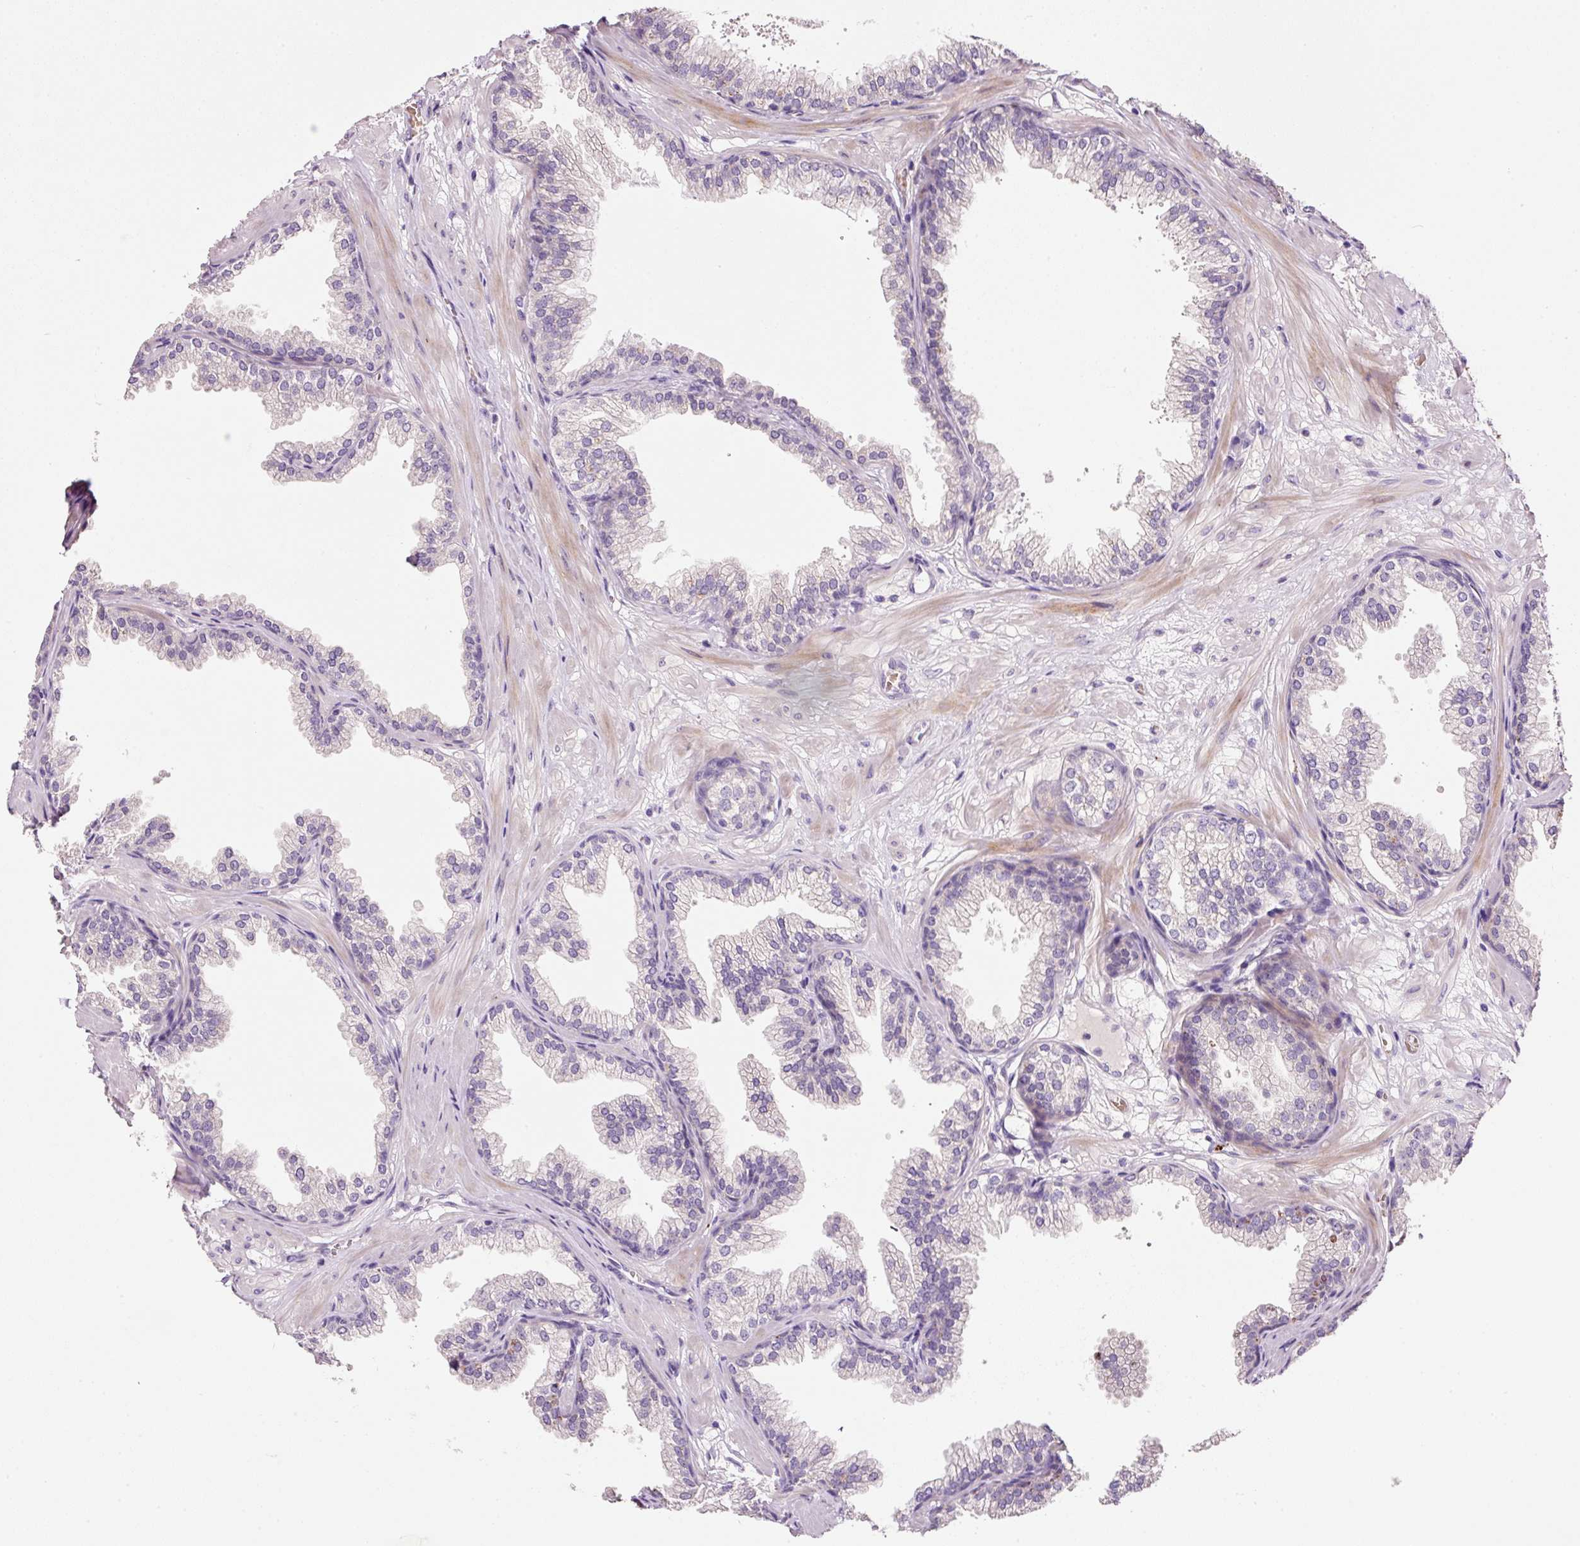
{"staining": {"intensity": "negative", "quantity": "none", "location": "none"}, "tissue": "prostate", "cell_type": "Glandular cells", "image_type": "normal", "snomed": [{"axis": "morphology", "description": "Normal tissue, NOS"}, {"axis": "topography", "description": "Prostate"}], "caption": "There is no significant staining in glandular cells of prostate. The staining is performed using DAB brown chromogen with nuclei counter-stained in using hematoxylin.", "gene": "TENT5C", "patient": {"sex": "male", "age": 37}}